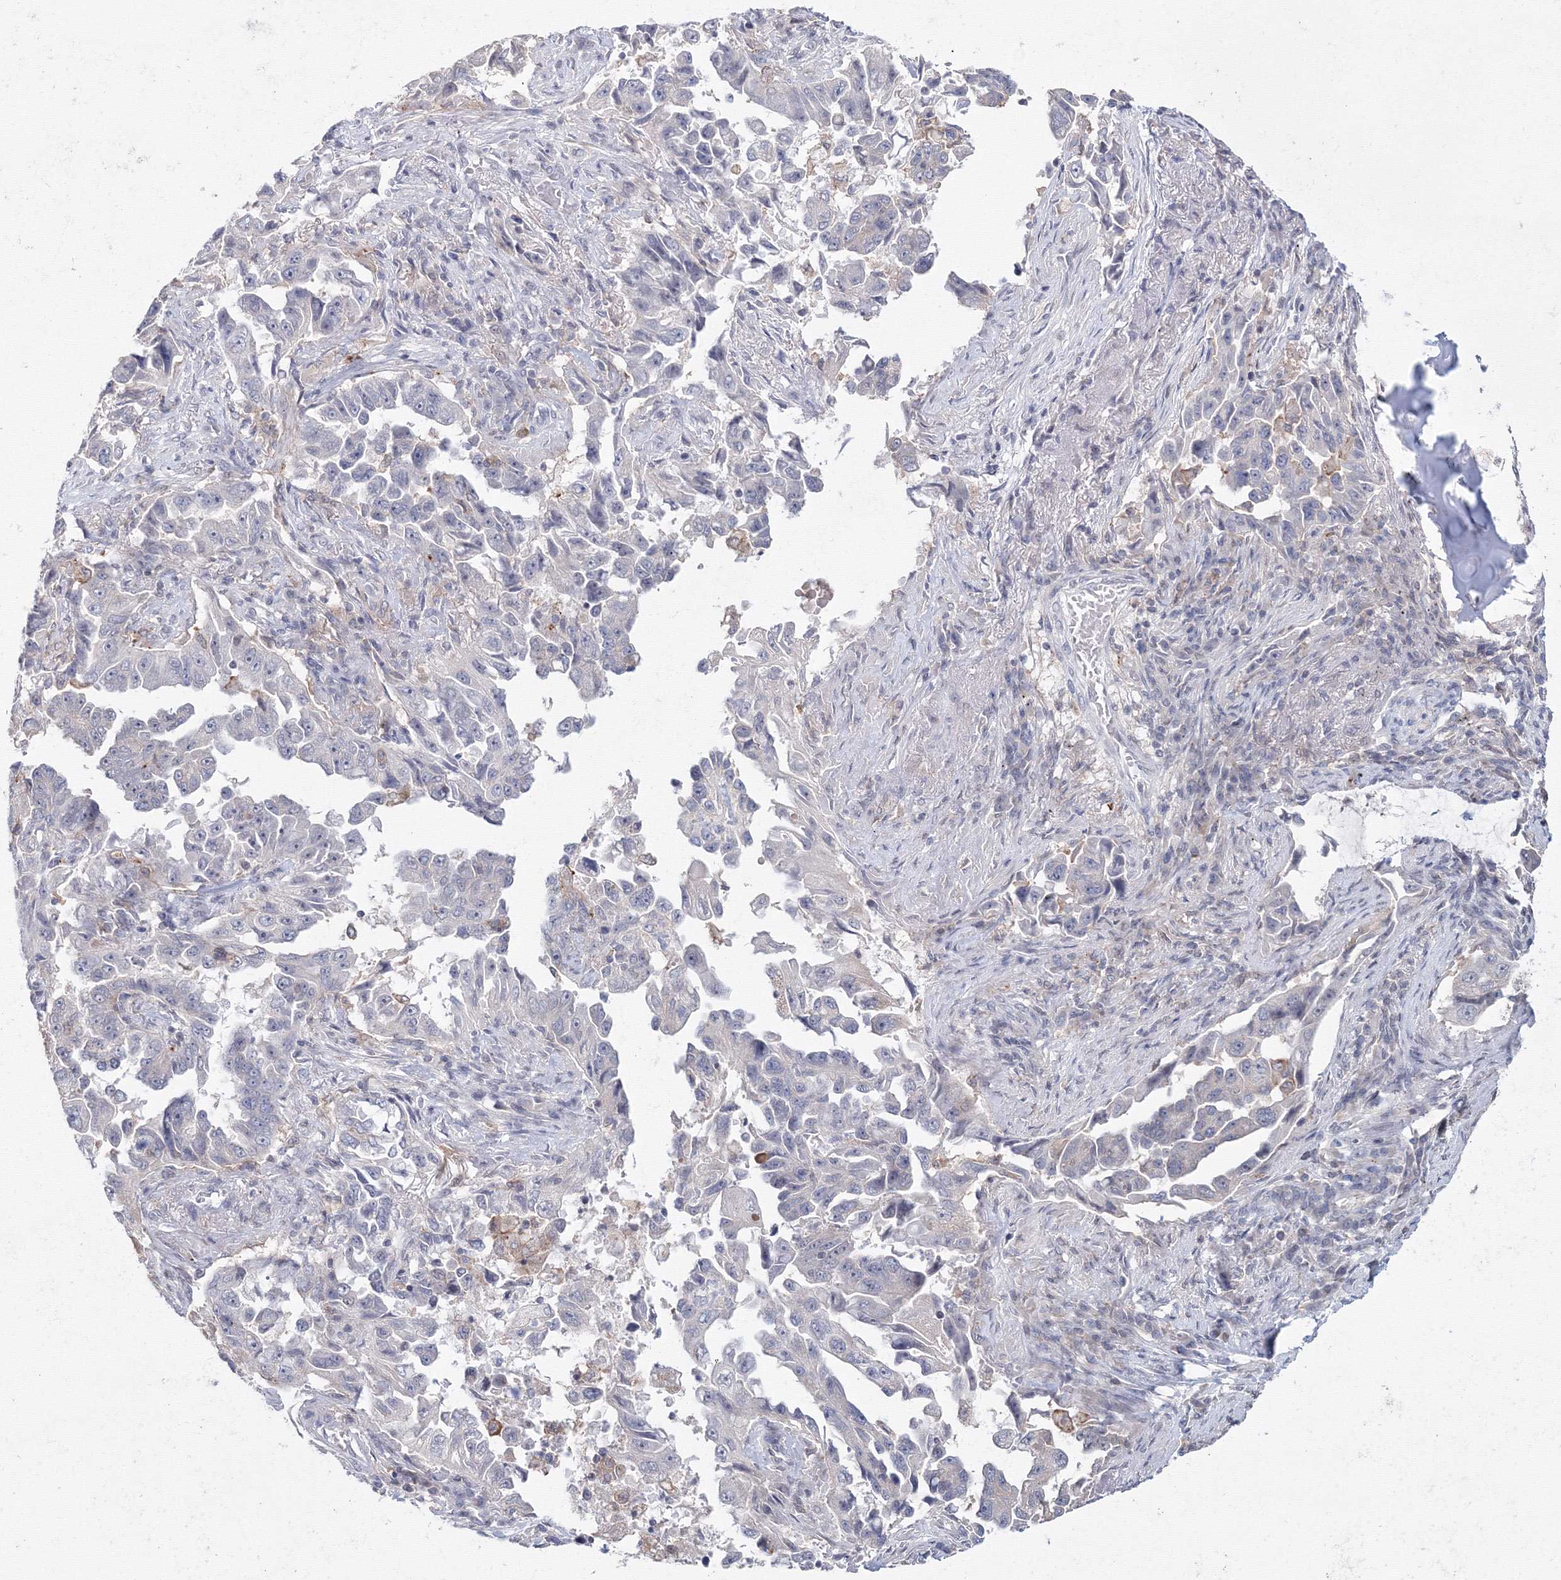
{"staining": {"intensity": "negative", "quantity": "none", "location": "none"}, "tissue": "lung cancer", "cell_type": "Tumor cells", "image_type": "cancer", "snomed": [{"axis": "morphology", "description": "Adenocarcinoma, NOS"}, {"axis": "topography", "description": "Lung"}], "caption": "The histopathology image demonstrates no staining of tumor cells in adenocarcinoma (lung).", "gene": "SLC7A7", "patient": {"sex": "female", "age": 51}}